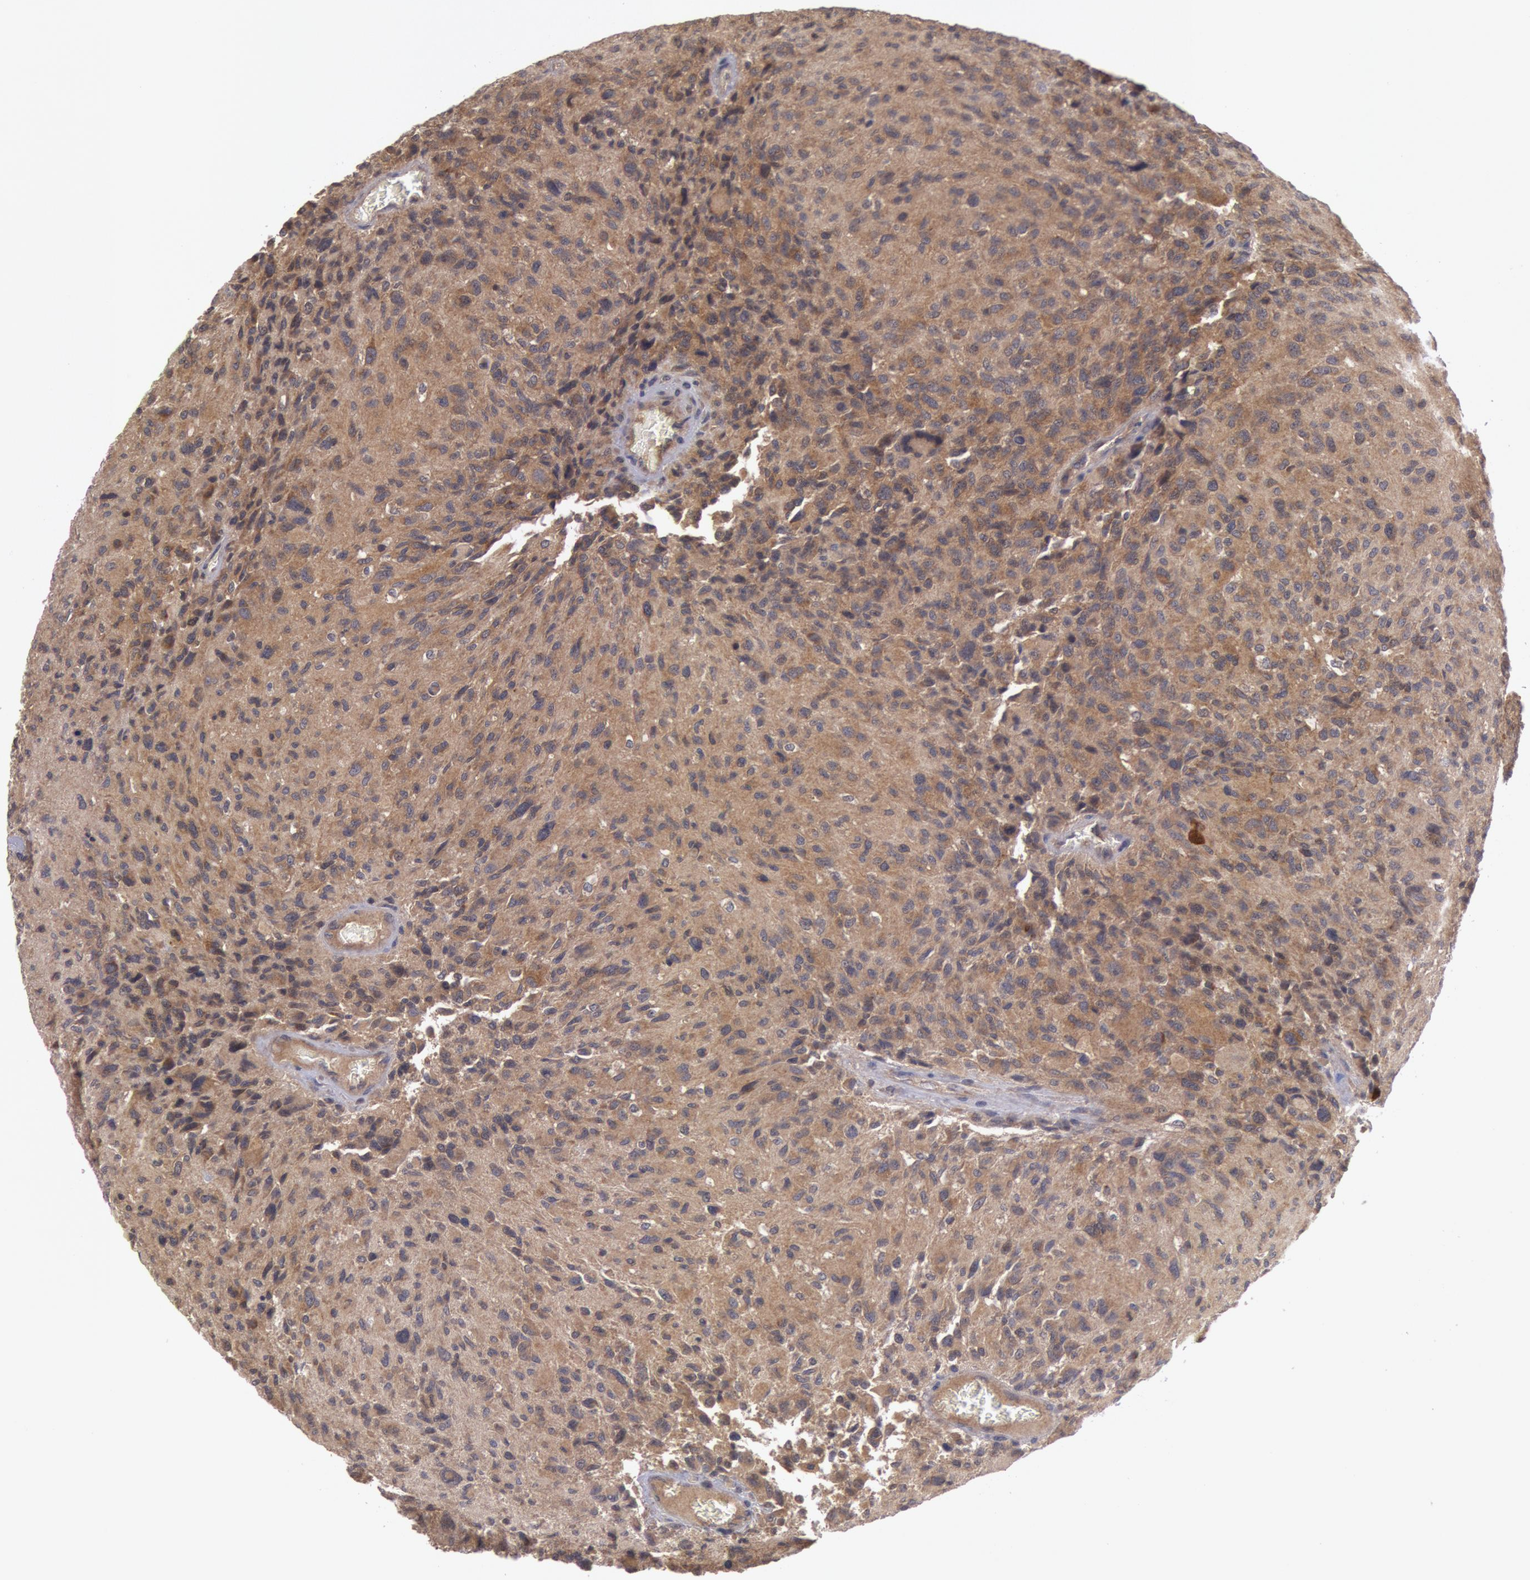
{"staining": {"intensity": "moderate", "quantity": ">75%", "location": "cytoplasmic/membranous,nuclear"}, "tissue": "glioma", "cell_type": "Tumor cells", "image_type": "cancer", "snomed": [{"axis": "morphology", "description": "Glioma, malignant, High grade"}, {"axis": "topography", "description": "Brain"}], "caption": "Immunohistochemistry (IHC) of human glioma demonstrates medium levels of moderate cytoplasmic/membranous and nuclear positivity in about >75% of tumor cells.", "gene": "BRAF", "patient": {"sex": "male", "age": 69}}